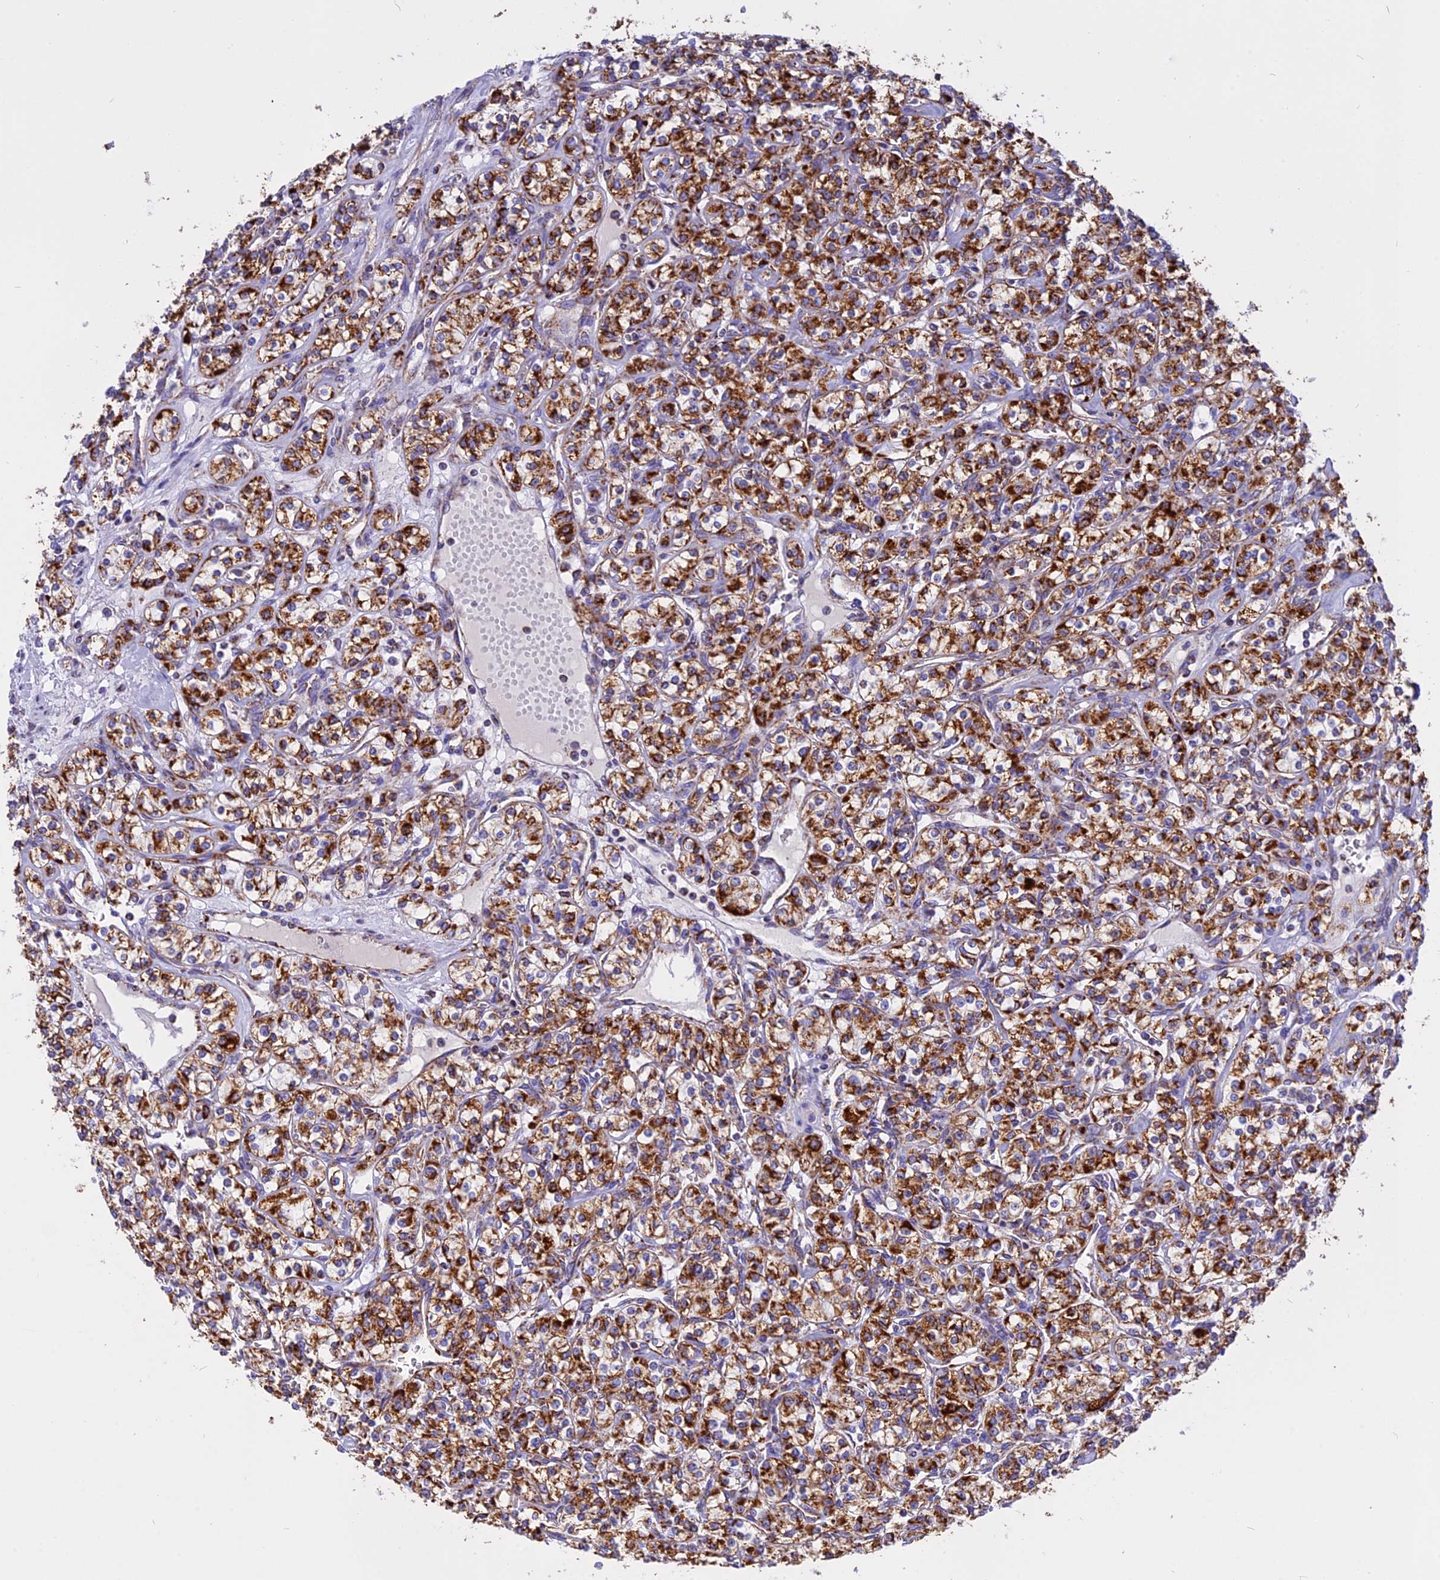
{"staining": {"intensity": "strong", "quantity": ">75%", "location": "cytoplasmic/membranous"}, "tissue": "renal cancer", "cell_type": "Tumor cells", "image_type": "cancer", "snomed": [{"axis": "morphology", "description": "Adenocarcinoma, NOS"}, {"axis": "topography", "description": "Kidney"}], "caption": "DAB immunohistochemical staining of adenocarcinoma (renal) exhibits strong cytoplasmic/membranous protein positivity in about >75% of tumor cells.", "gene": "VDAC2", "patient": {"sex": "male", "age": 77}}